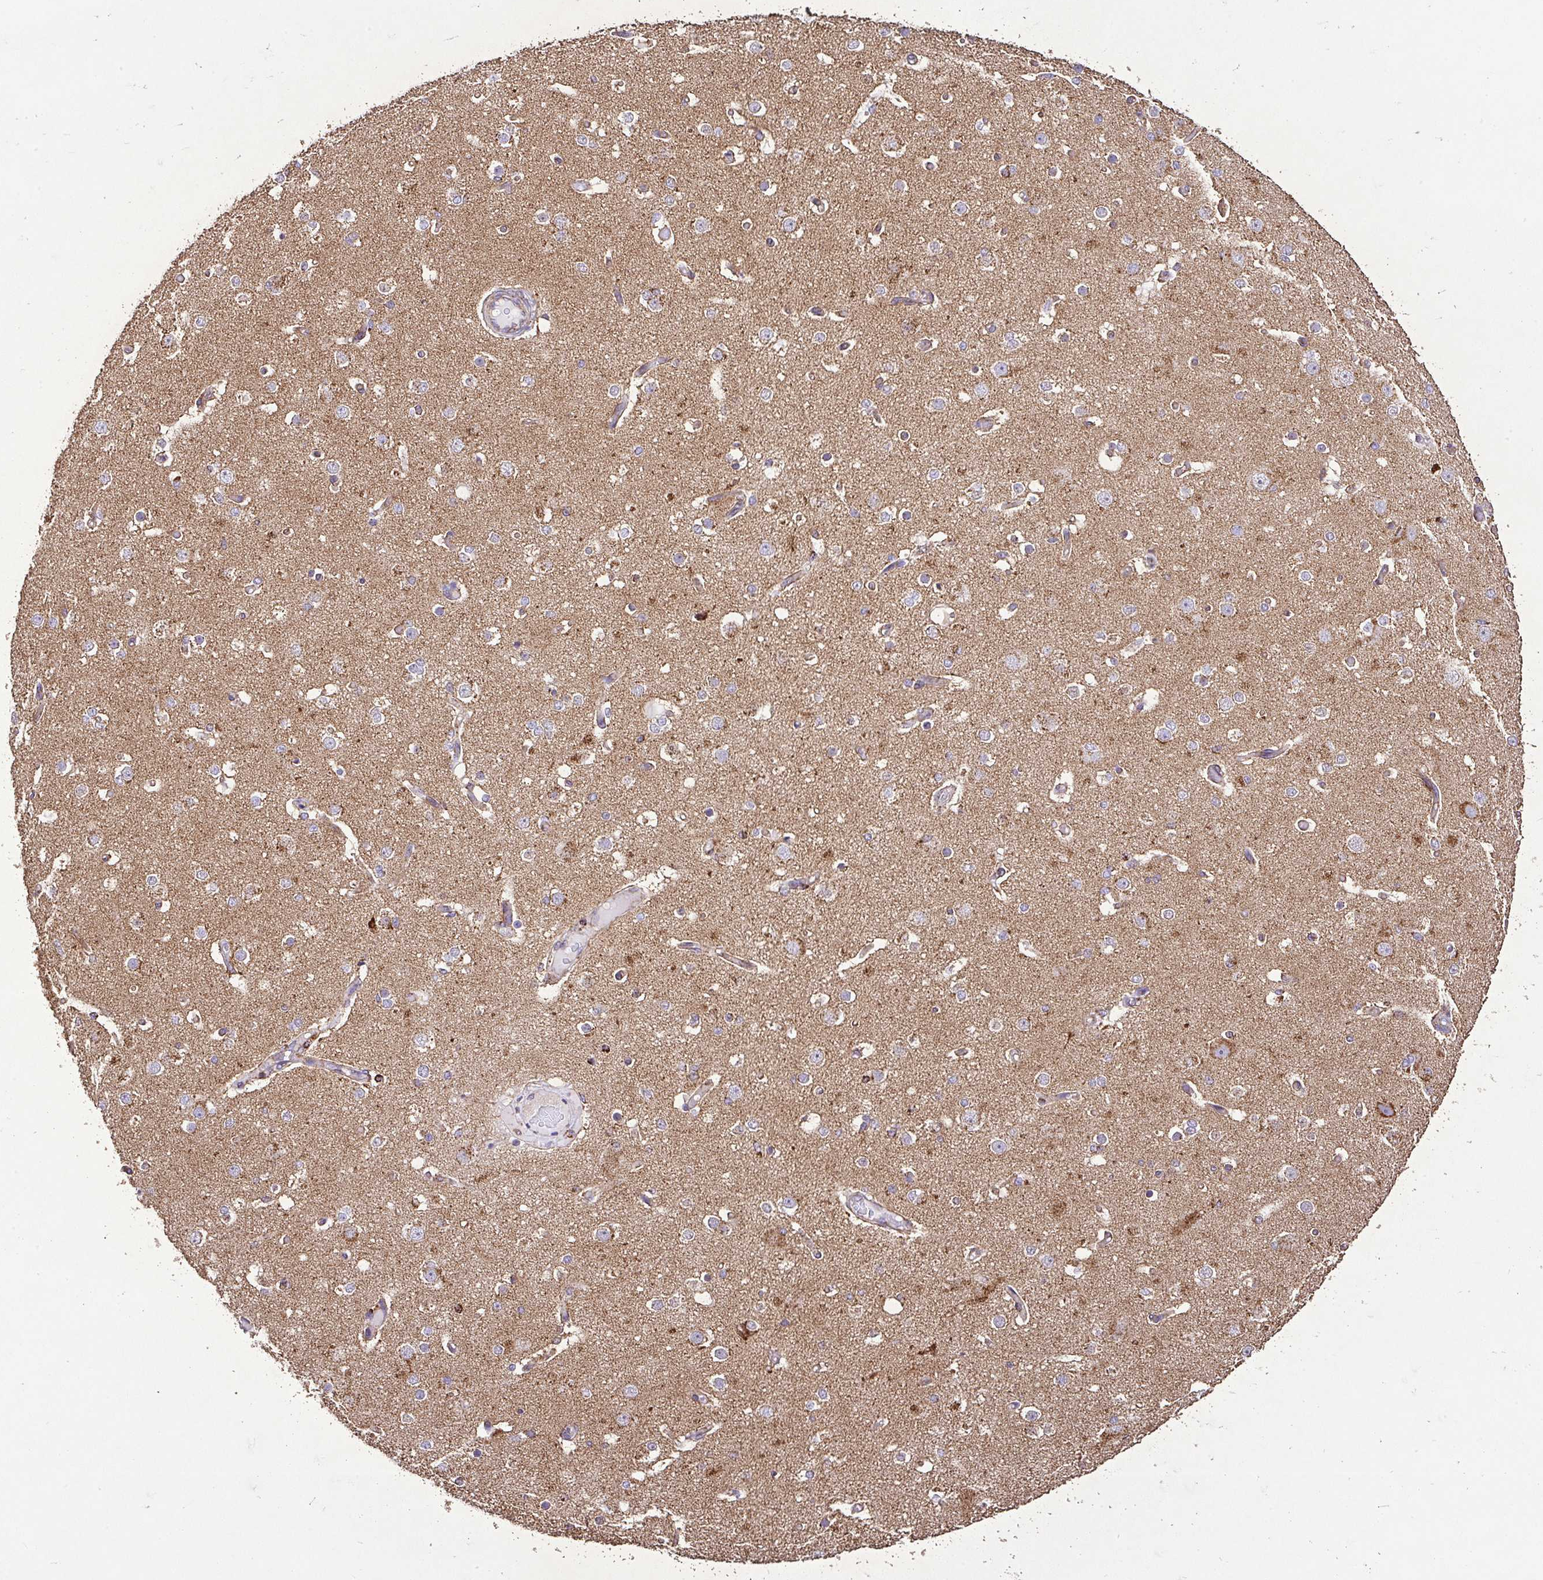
{"staining": {"intensity": "weak", "quantity": "25%-75%", "location": "cytoplasmic/membranous"}, "tissue": "cerebral cortex", "cell_type": "Endothelial cells", "image_type": "normal", "snomed": [{"axis": "morphology", "description": "Normal tissue, NOS"}, {"axis": "morphology", "description": "Inflammation, NOS"}, {"axis": "topography", "description": "Cerebral cortex"}], "caption": "This photomicrograph demonstrates IHC staining of normal cerebral cortex, with low weak cytoplasmic/membranous expression in about 25%-75% of endothelial cells.", "gene": "AGK", "patient": {"sex": "male", "age": 6}}